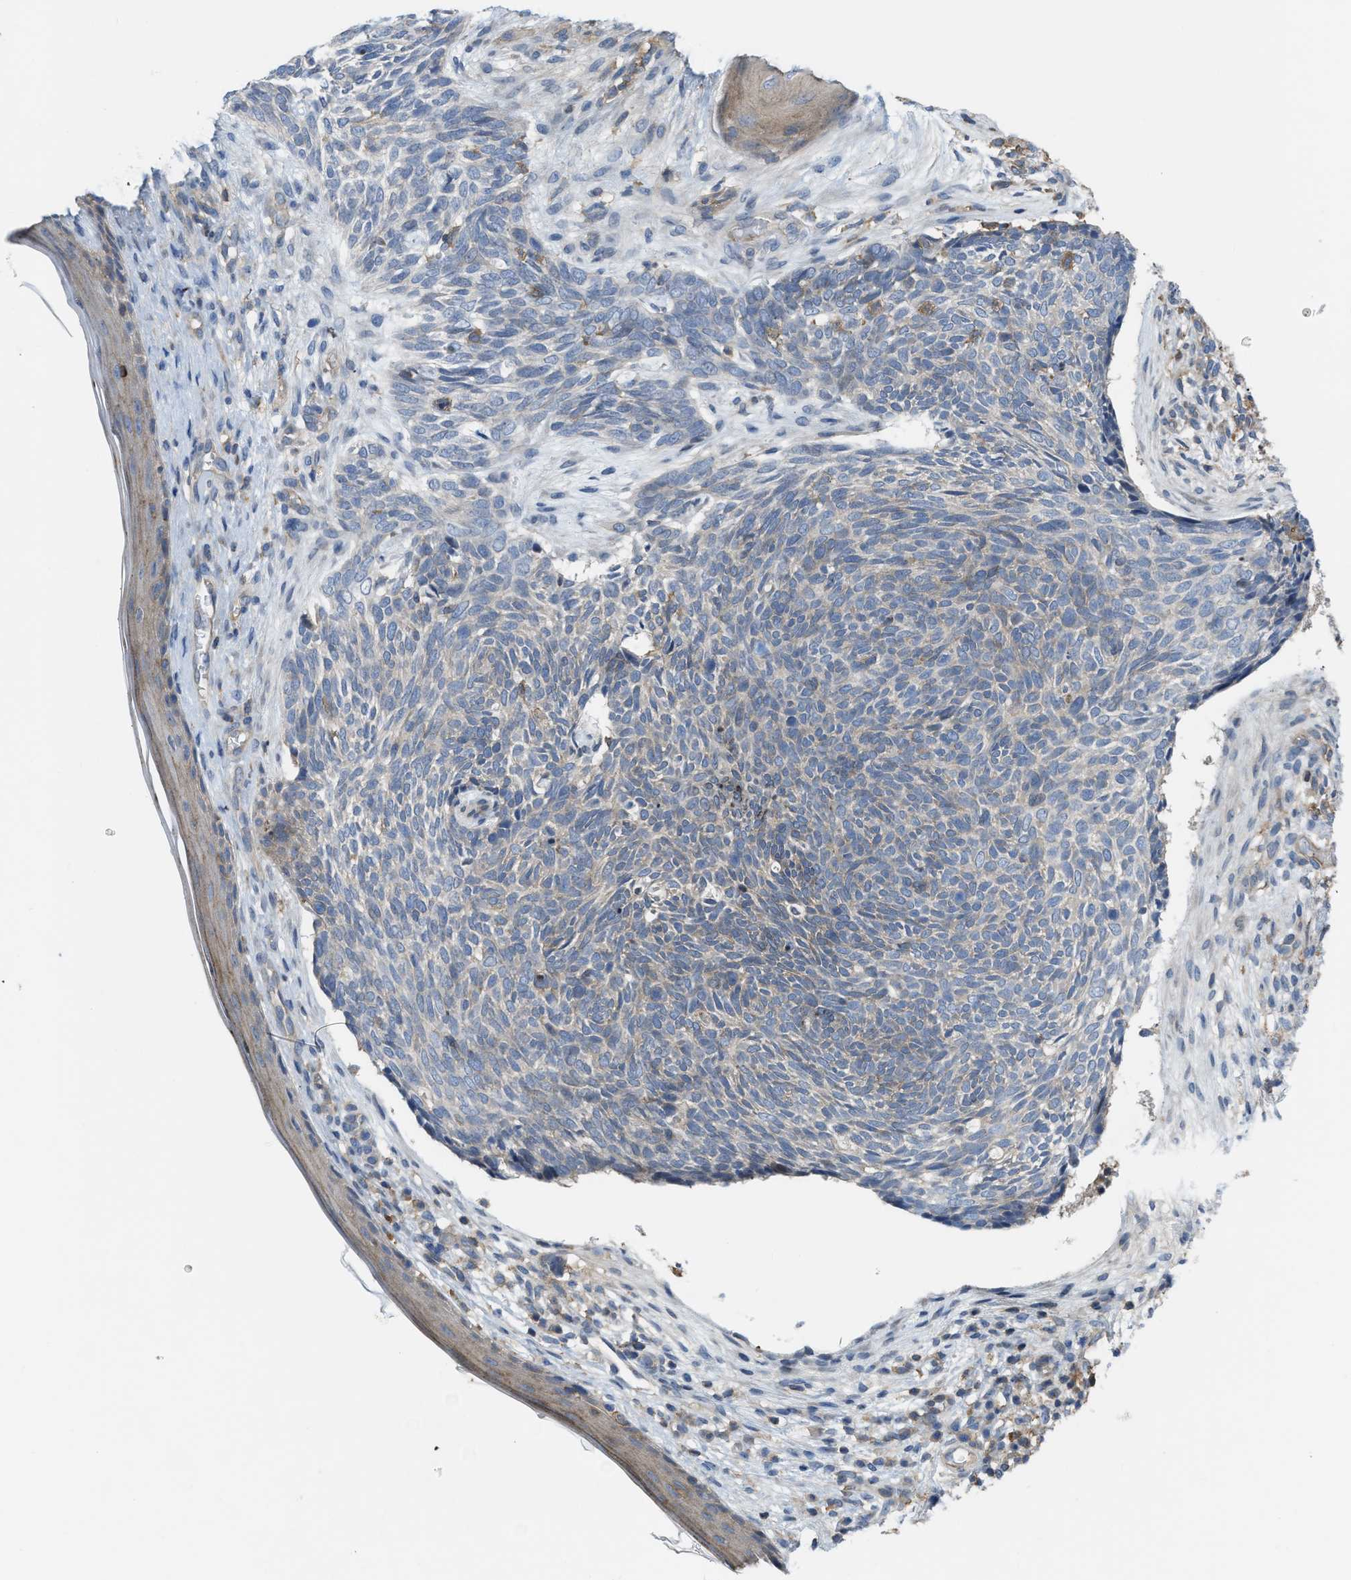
{"staining": {"intensity": "negative", "quantity": "none", "location": "none"}, "tissue": "skin cancer", "cell_type": "Tumor cells", "image_type": "cancer", "snomed": [{"axis": "morphology", "description": "Basal cell carcinoma"}, {"axis": "topography", "description": "Skin"}], "caption": "The histopathology image displays no staining of tumor cells in skin basal cell carcinoma.", "gene": "MYO18A", "patient": {"sex": "female", "age": 84}}